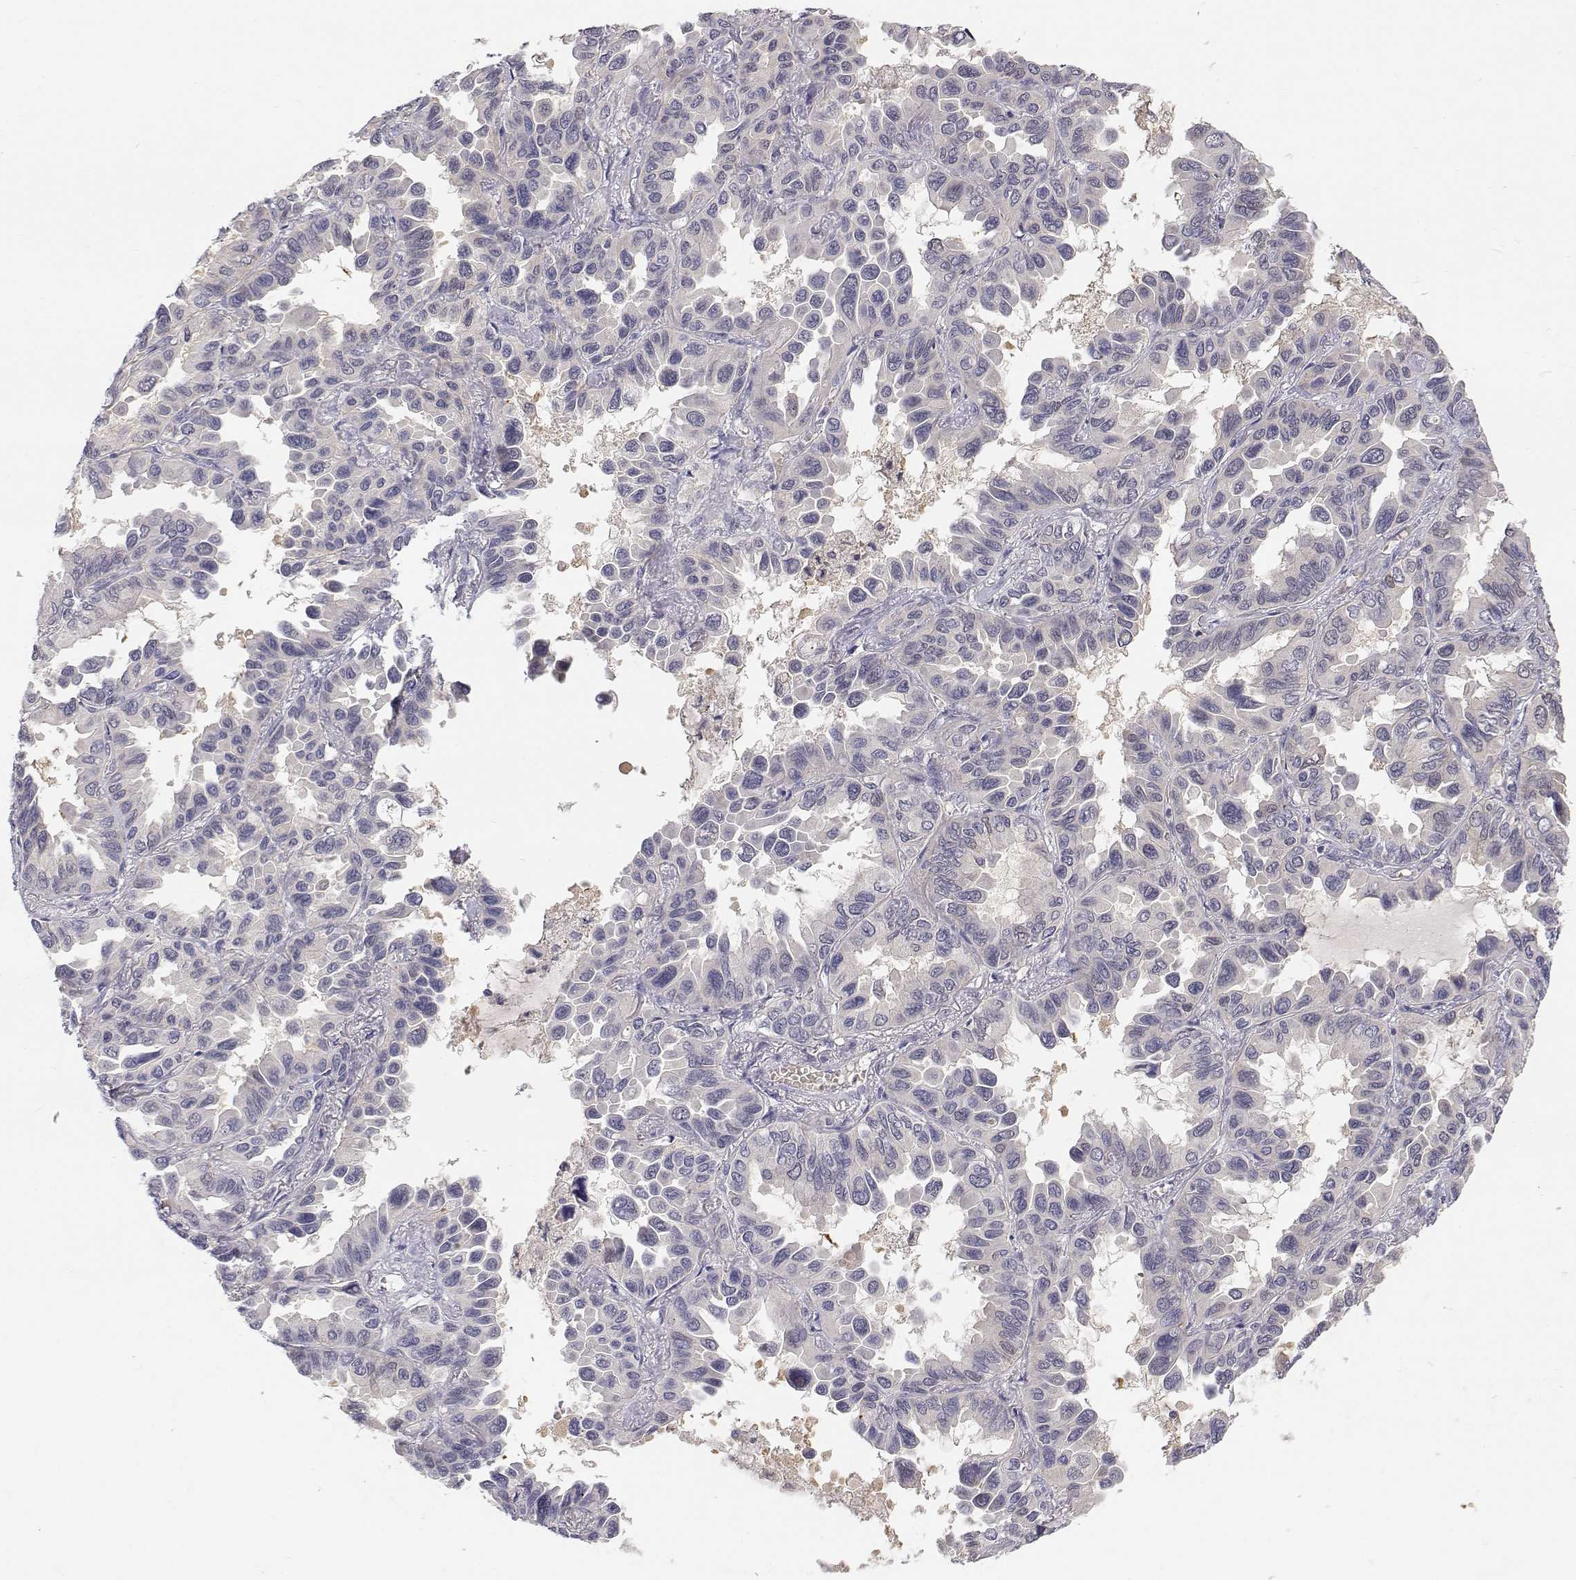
{"staining": {"intensity": "negative", "quantity": "none", "location": "none"}, "tissue": "lung cancer", "cell_type": "Tumor cells", "image_type": "cancer", "snomed": [{"axis": "morphology", "description": "Adenocarcinoma, NOS"}, {"axis": "topography", "description": "Lung"}], "caption": "Immunohistochemistry (IHC) histopathology image of neoplastic tissue: lung cancer (adenocarcinoma) stained with DAB reveals no significant protein expression in tumor cells.", "gene": "MYPN", "patient": {"sex": "male", "age": 64}}